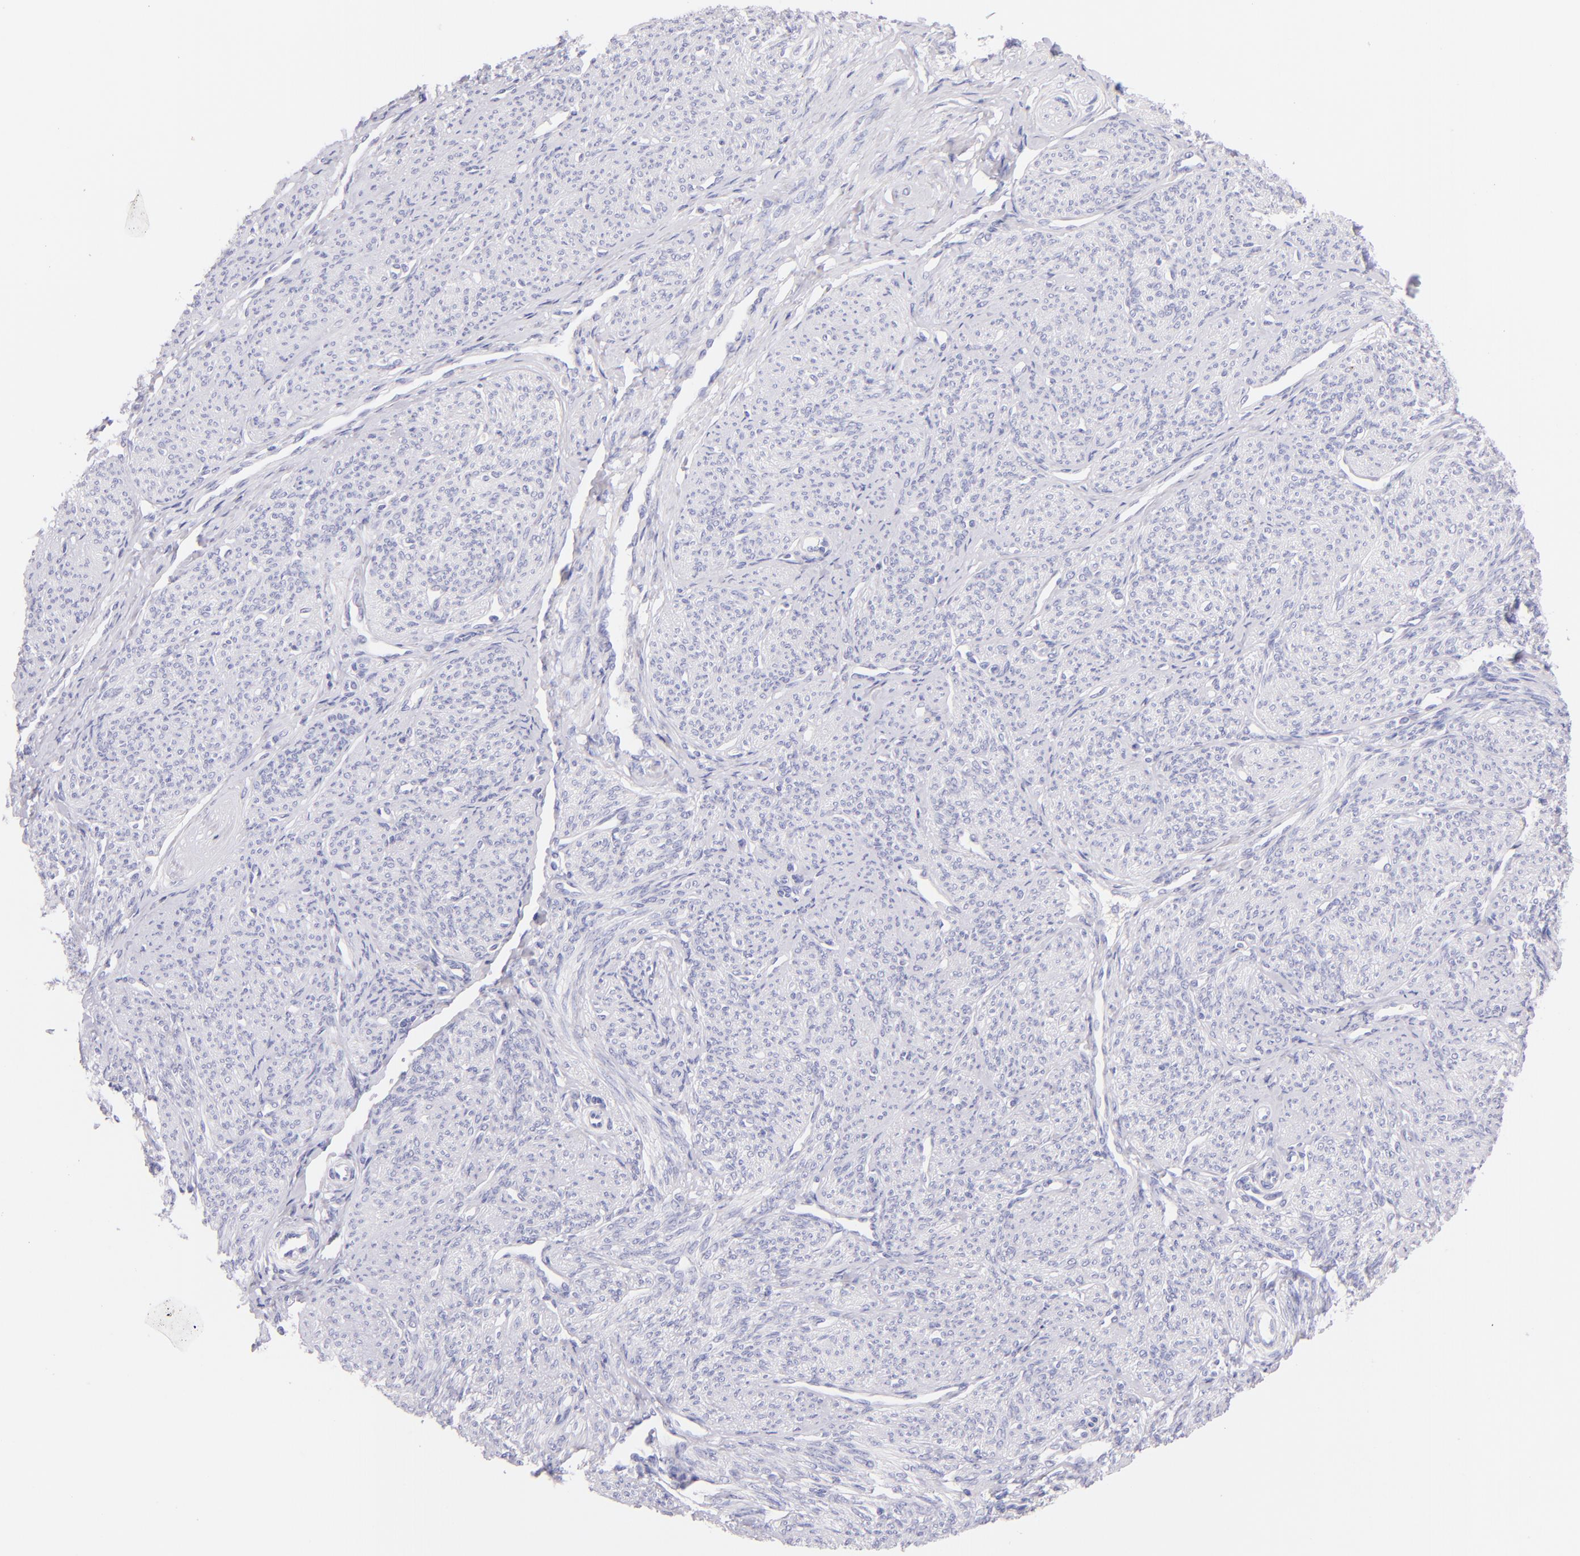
{"staining": {"intensity": "negative", "quantity": "none", "location": "none"}, "tissue": "smooth muscle", "cell_type": "Smooth muscle cells", "image_type": "normal", "snomed": [{"axis": "morphology", "description": "Normal tissue, NOS"}, {"axis": "topography", "description": "Cervix"}, {"axis": "topography", "description": "Endometrium"}], "caption": "High power microscopy image of an IHC micrograph of benign smooth muscle, revealing no significant staining in smooth muscle cells.", "gene": "SDC1", "patient": {"sex": "female", "age": 65}}